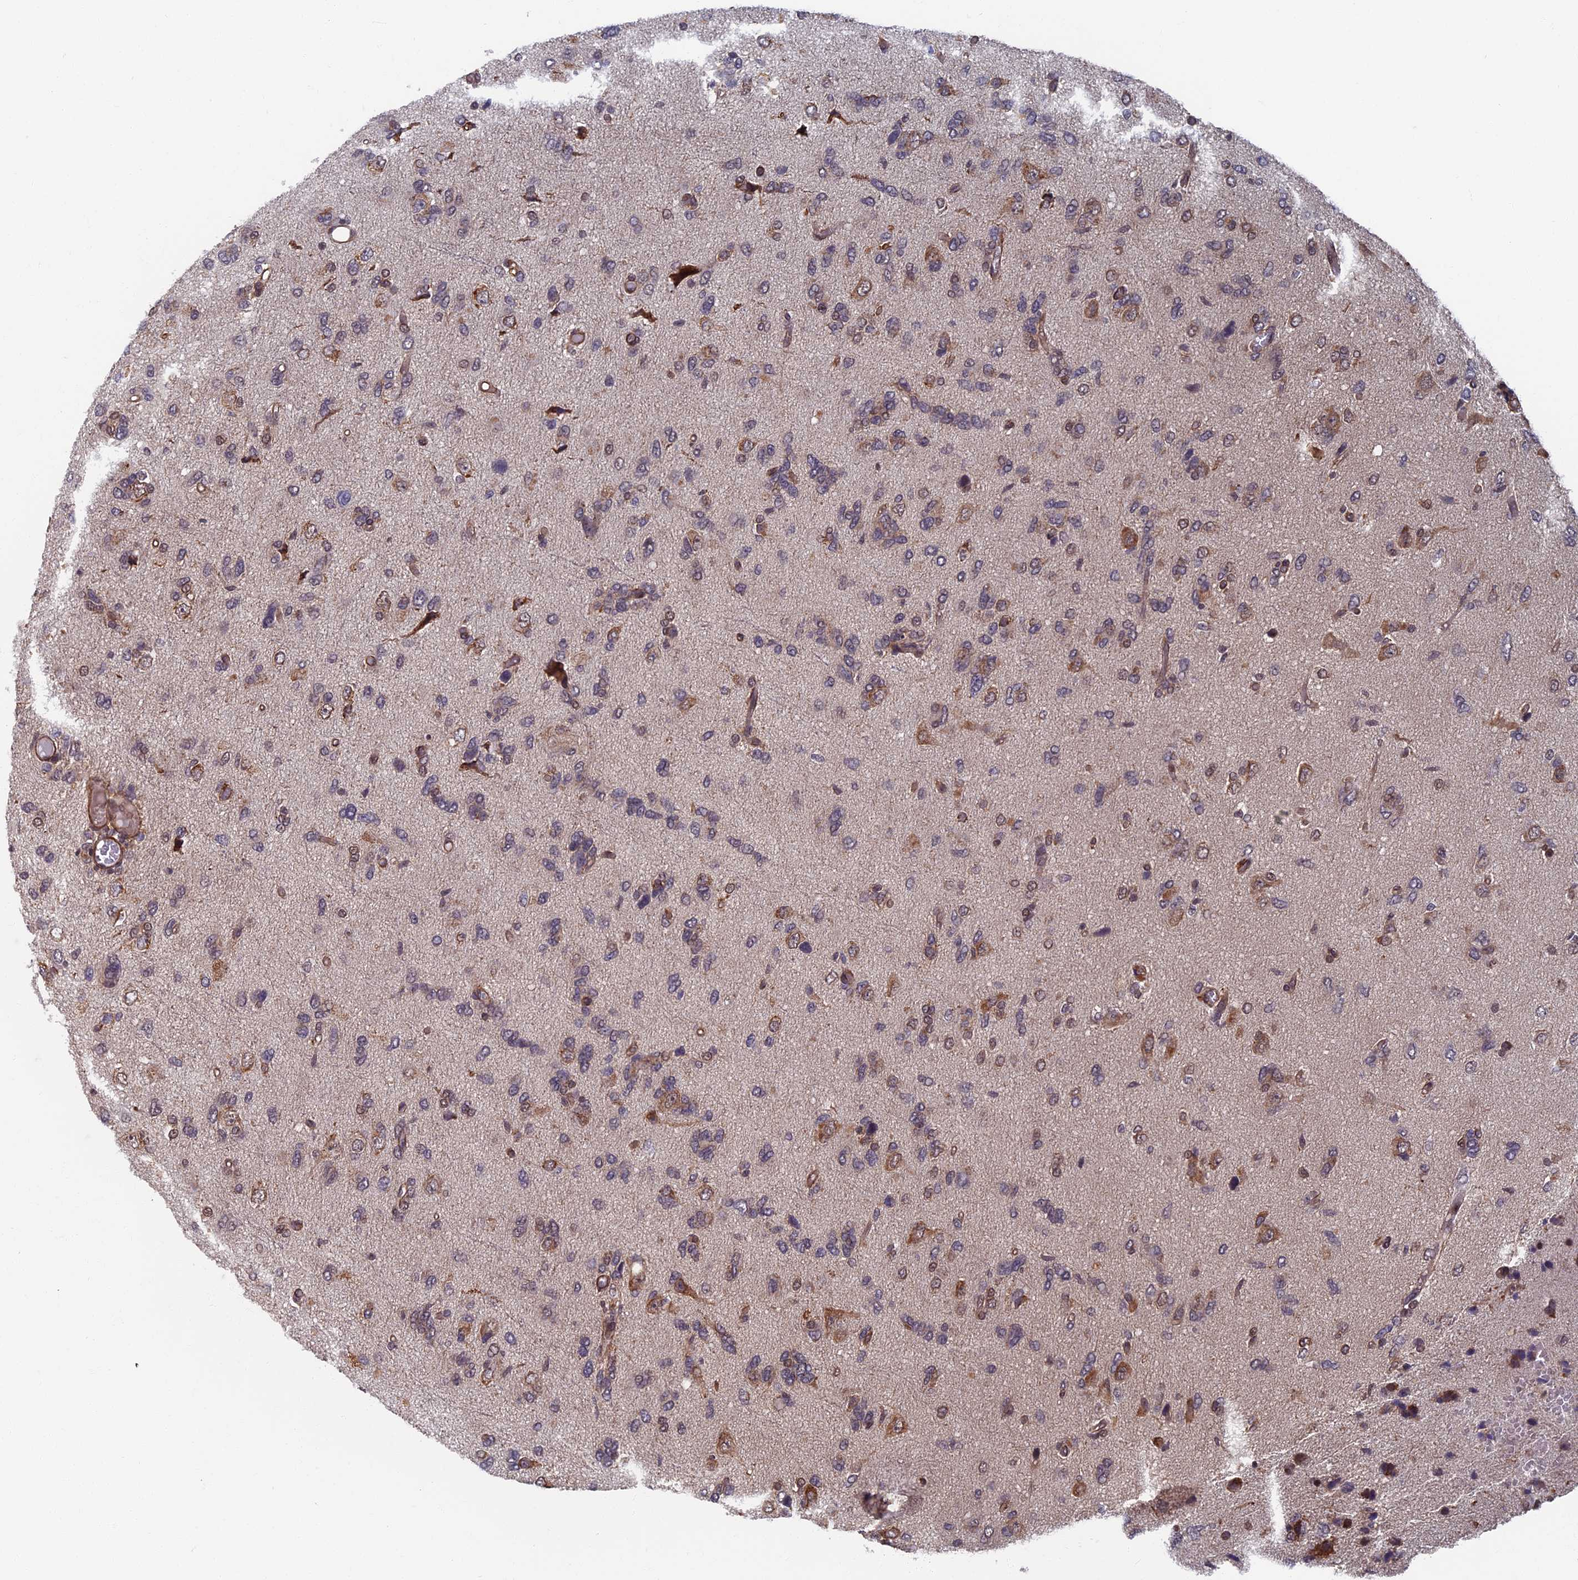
{"staining": {"intensity": "moderate", "quantity": "<25%", "location": "cytoplasmic/membranous"}, "tissue": "glioma", "cell_type": "Tumor cells", "image_type": "cancer", "snomed": [{"axis": "morphology", "description": "Glioma, malignant, High grade"}, {"axis": "topography", "description": "Brain"}], "caption": "Human glioma stained for a protein (brown) exhibits moderate cytoplasmic/membranous positive expression in about <25% of tumor cells.", "gene": "CTDP1", "patient": {"sex": "female", "age": 59}}